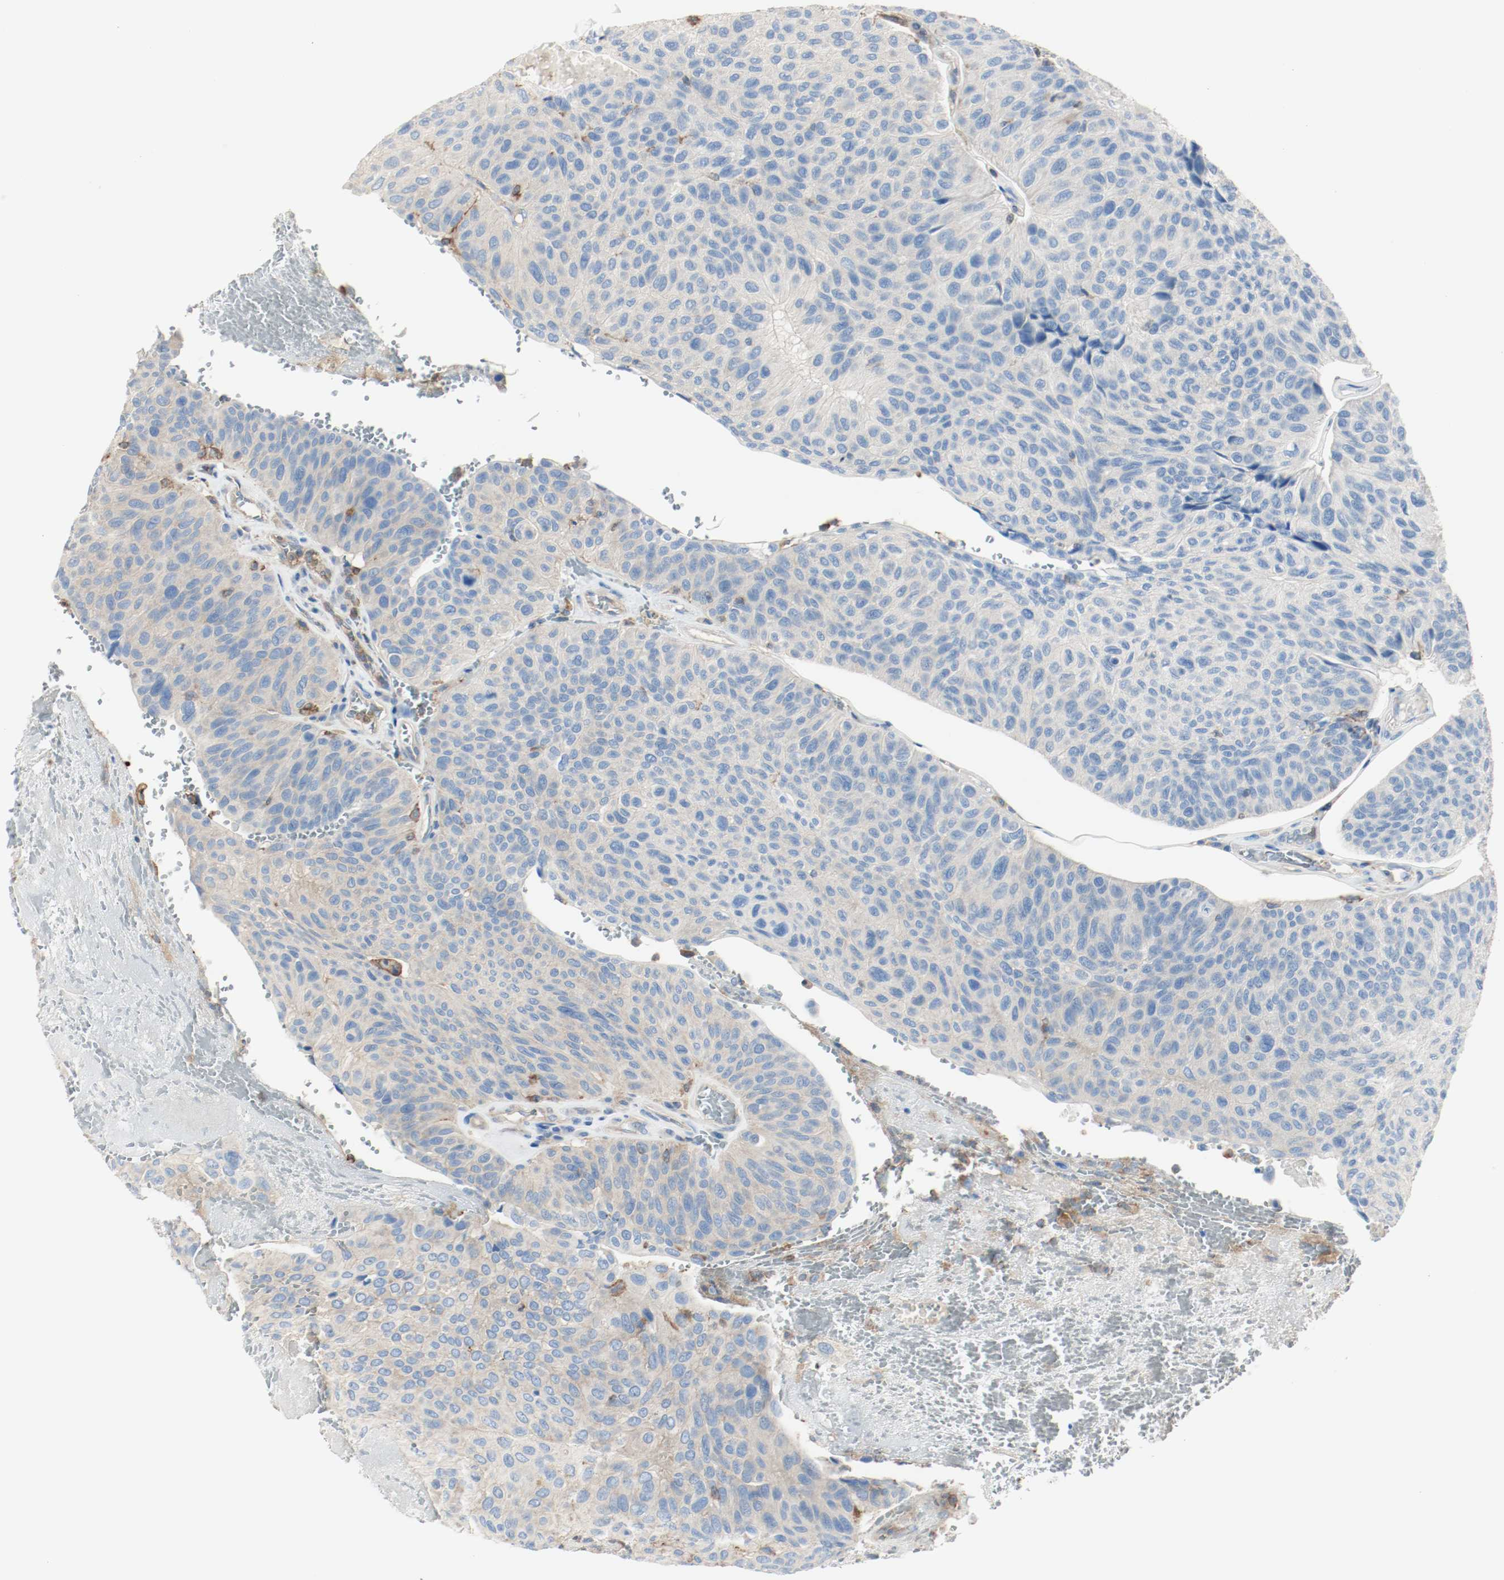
{"staining": {"intensity": "weak", "quantity": "25%-75%", "location": "cytoplasmic/membranous"}, "tissue": "urothelial cancer", "cell_type": "Tumor cells", "image_type": "cancer", "snomed": [{"axis": "morphology", "description": "Urothelial carcinoma, High grade"}, {"axis": "topography", "description": "Urinary bladder"}], "caption": "Immunohistochemistry photomicrograph of neoplastic tissue: urothelial cancer stained using immunohistochemistry (IHC) reveals low levels of weak protein expression localized specifically in the cytoplasmic/membranous of tumor cells, appearing as a cytoplasmic/membranous brown color.", "gene": "ARPC1B", "patient": {"sex": "male", "age": 66}}